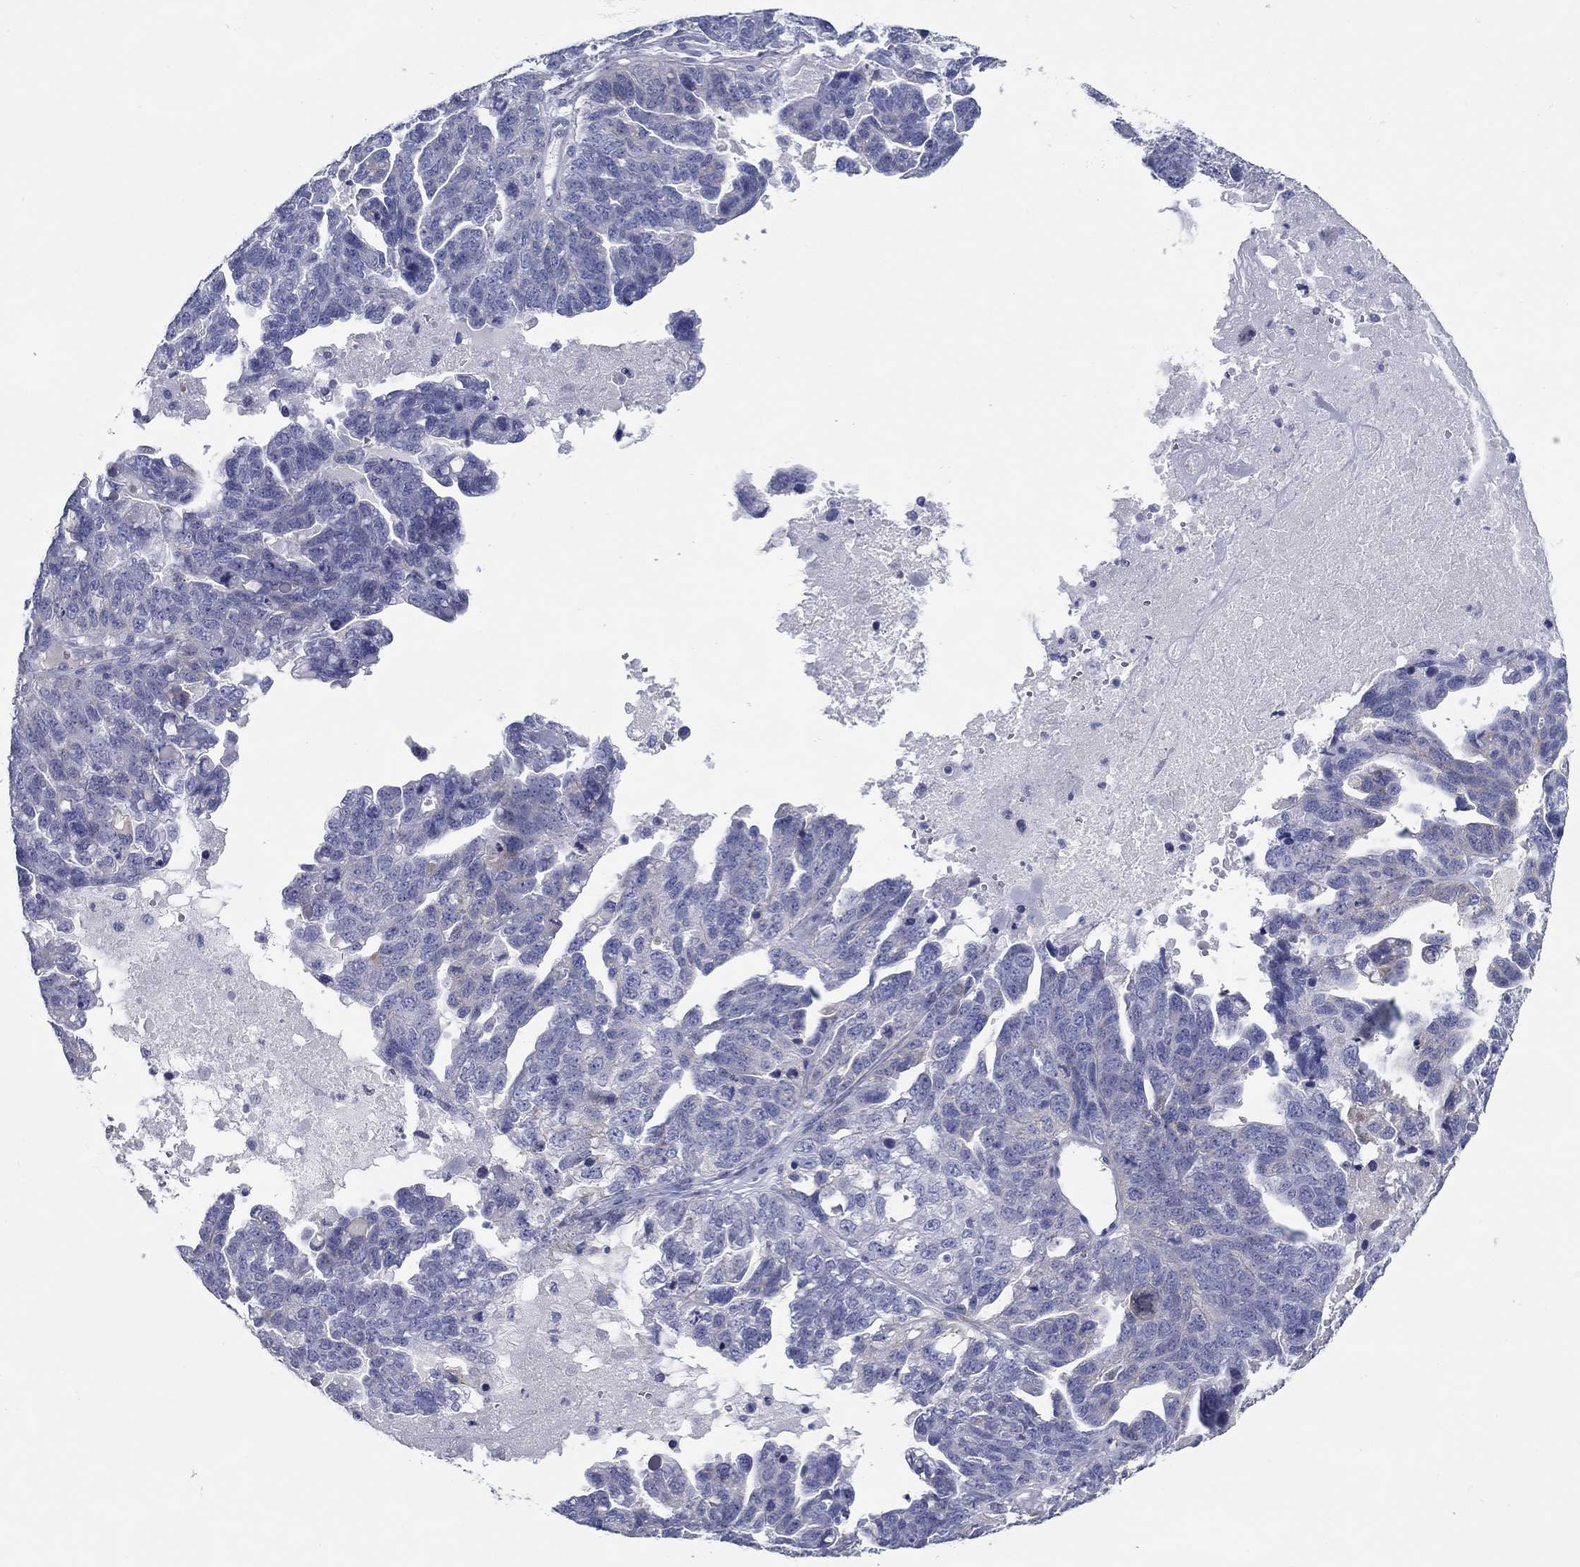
{"staining": {"intensity": "negative", "quantity": "none", "location": "none"}, "tissue": "ovarian cancer", "cell_type": "Tumor cells", "image_type": "cancer", "snomed": [{"axis": "morphology", "description": "Cystadenocarcinoma, serous, NOS"}, {"axis": "topography", "description": "Ovary"}], "caption": "Tumor cells are negative for protein expression in human serous cystadenocarcinoma (ovarian).", "gene": "GPC1", "patient": {"sex": "female", "age": 71}}